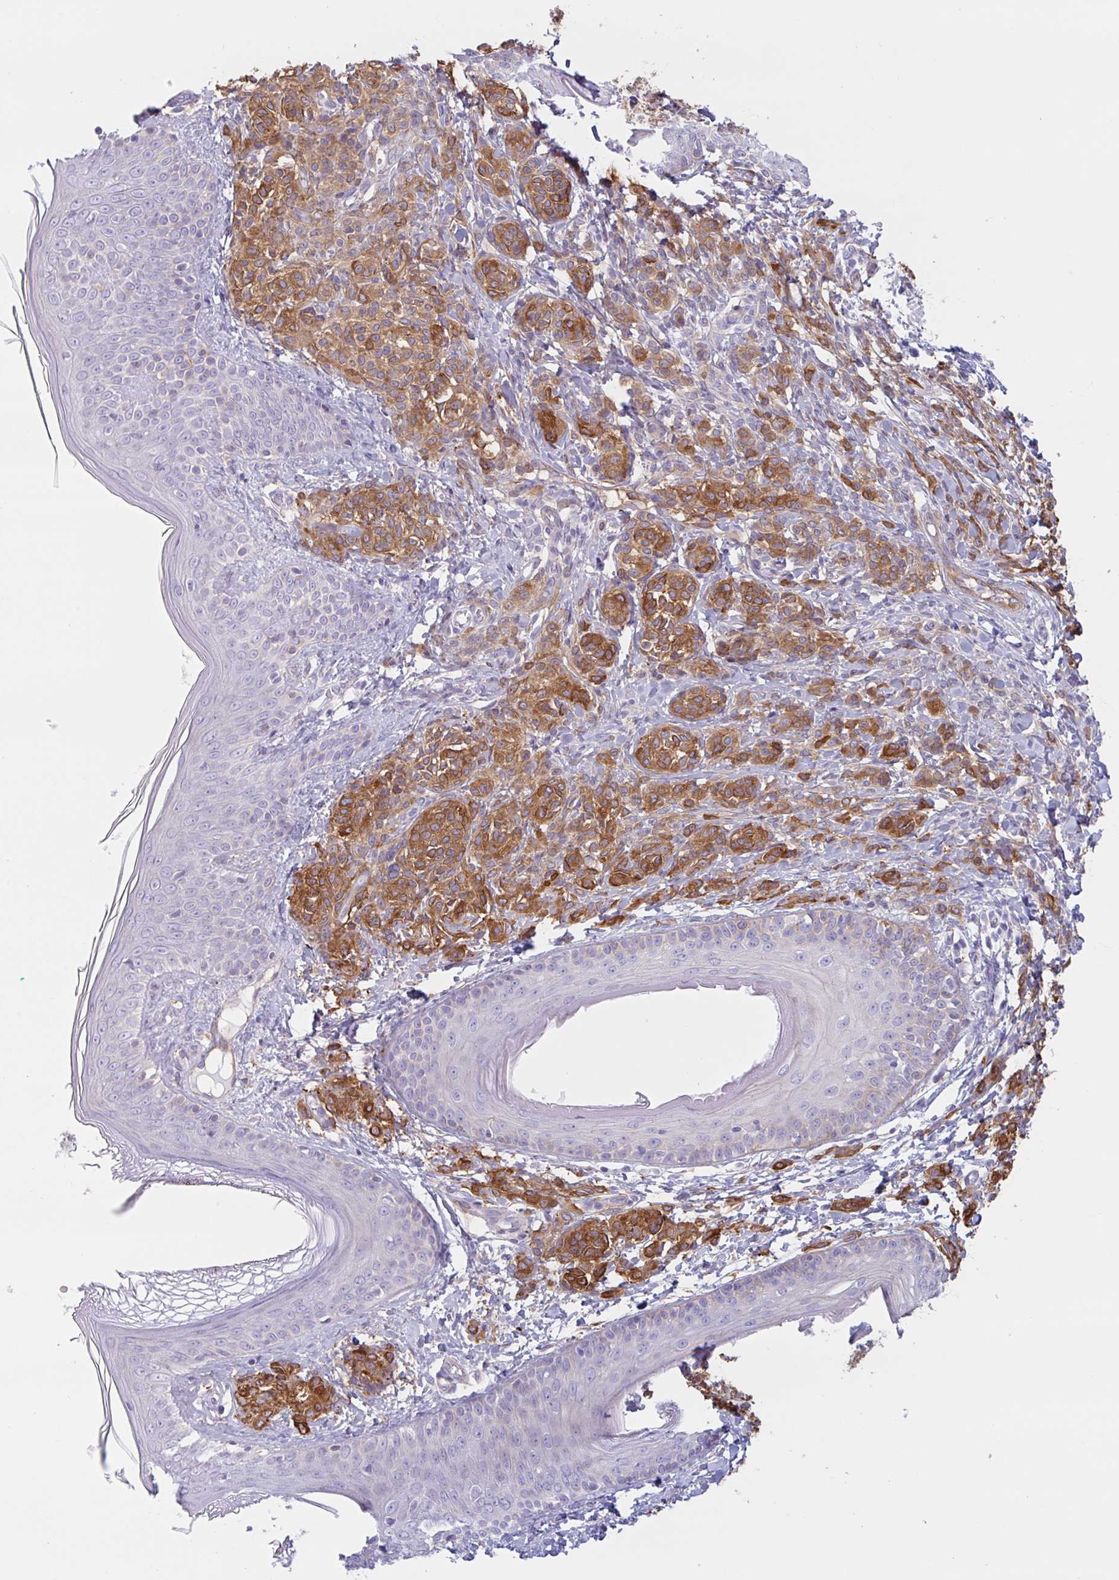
{"staining": {"intensity": "negative", "quantity": "none", "location": "none"}, "tissue": "skin", "cell_type": "Fibroblasts", "image_type": "normal", "snomed": [{"axis": "morphology", "description": "Normal tissue, NOS"}, {"axis": "topography", "description": "Skin"}], "caption": "Immunohistochemical staining of normal skin displays no significant positivity in fibroblasts.", "gene": "MYH10", "patient": {"sex": "male", "age": 16}}